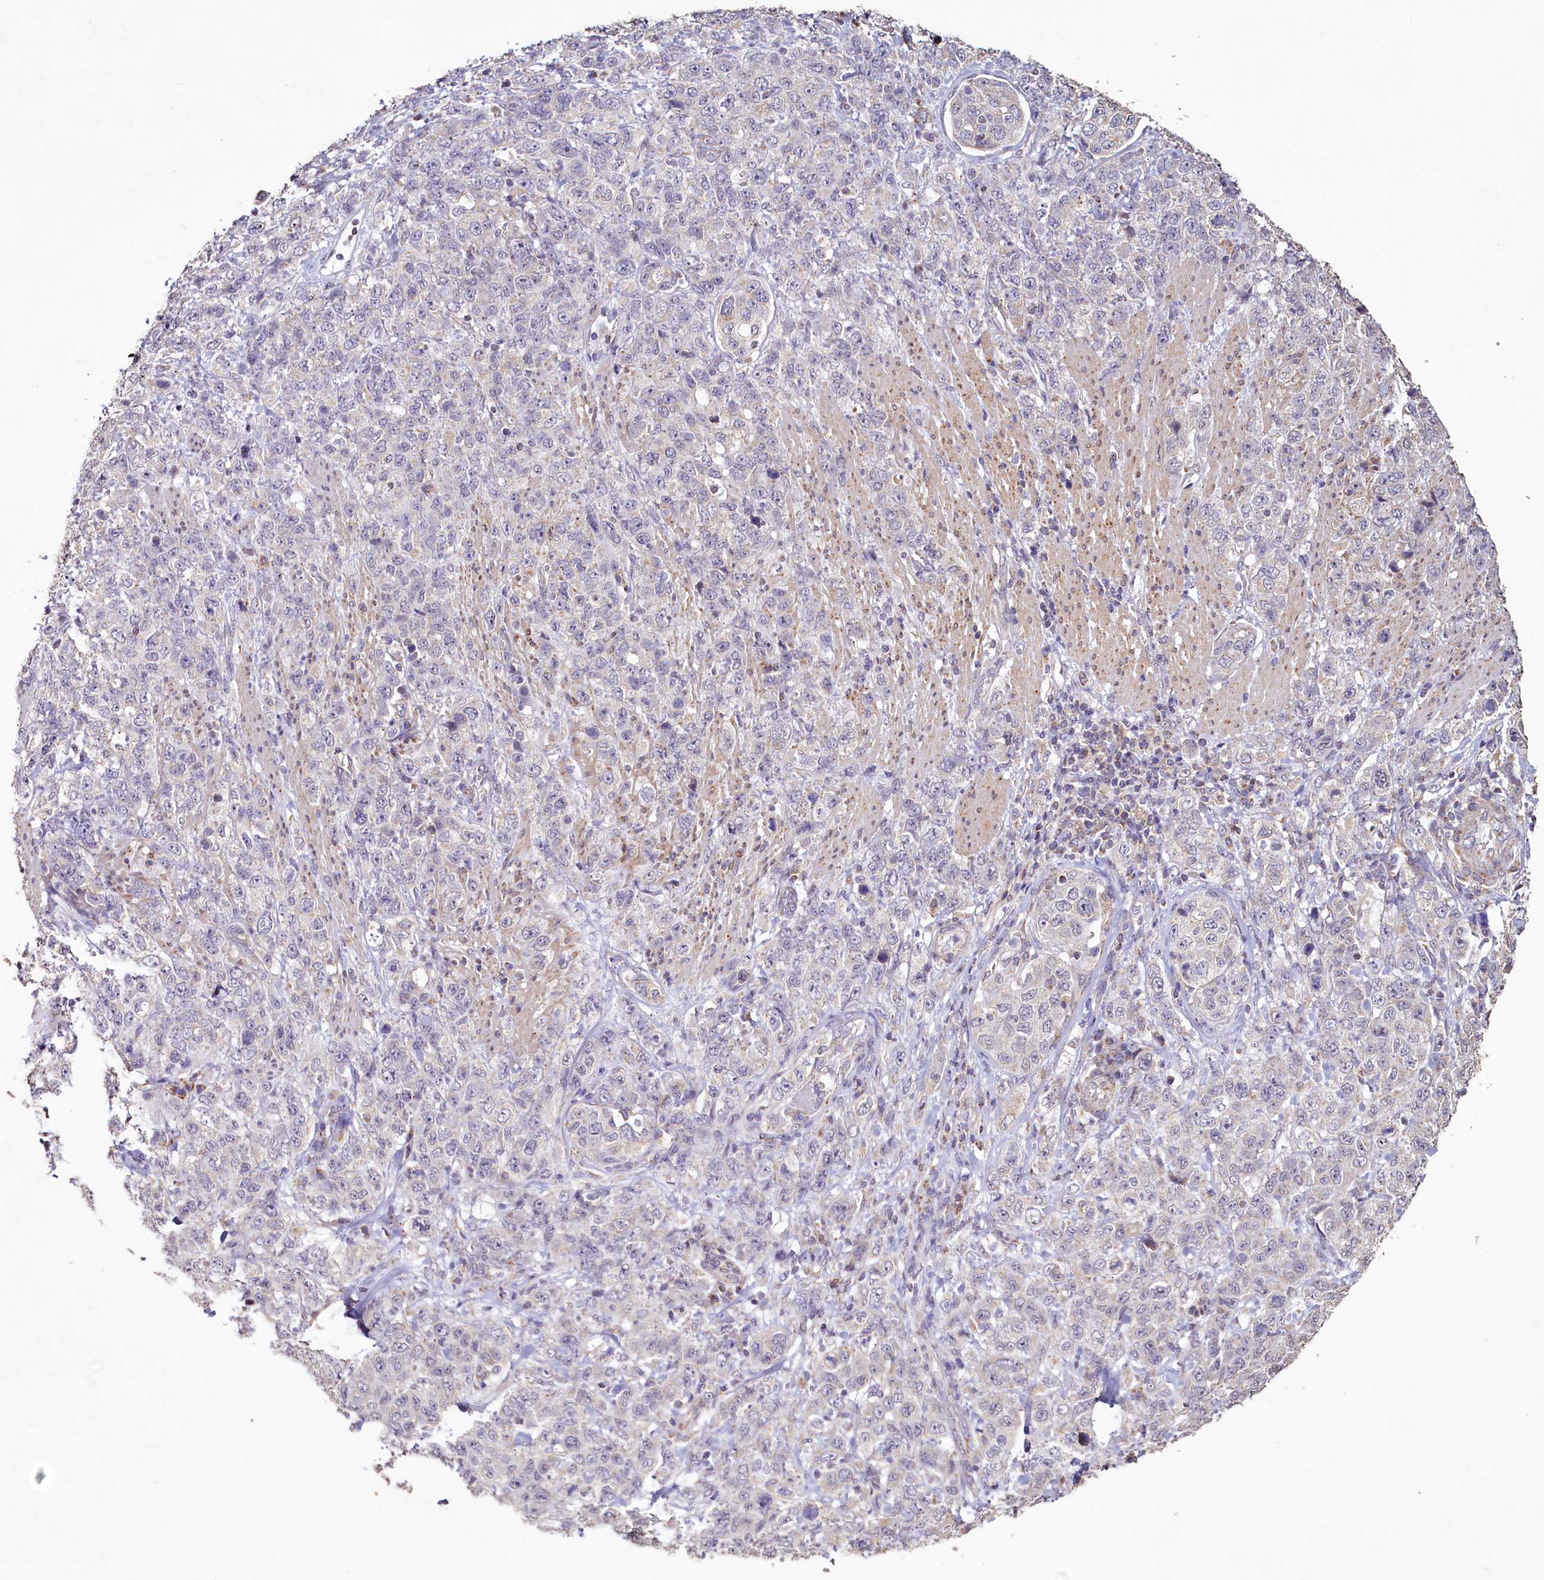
{"staining": {"intensity": "negative", "quantity": "none", "location": "none"}, "tissue": "stomach cancer", "cell_type": "Tumor cells", "image_type": "cancer", "snomed": [{"axis": "morphology", "description": "Adenocarcinoma, NOS"}, {"axis": "topography", "description": "Stomach"}], "caption": "This is an IHC photomicrograph of human adenocarcinoma (stomach). There is no positivity in tumor cells.", "gene": "PDE6D", "patient": {"sex": "male", "age": 48}}